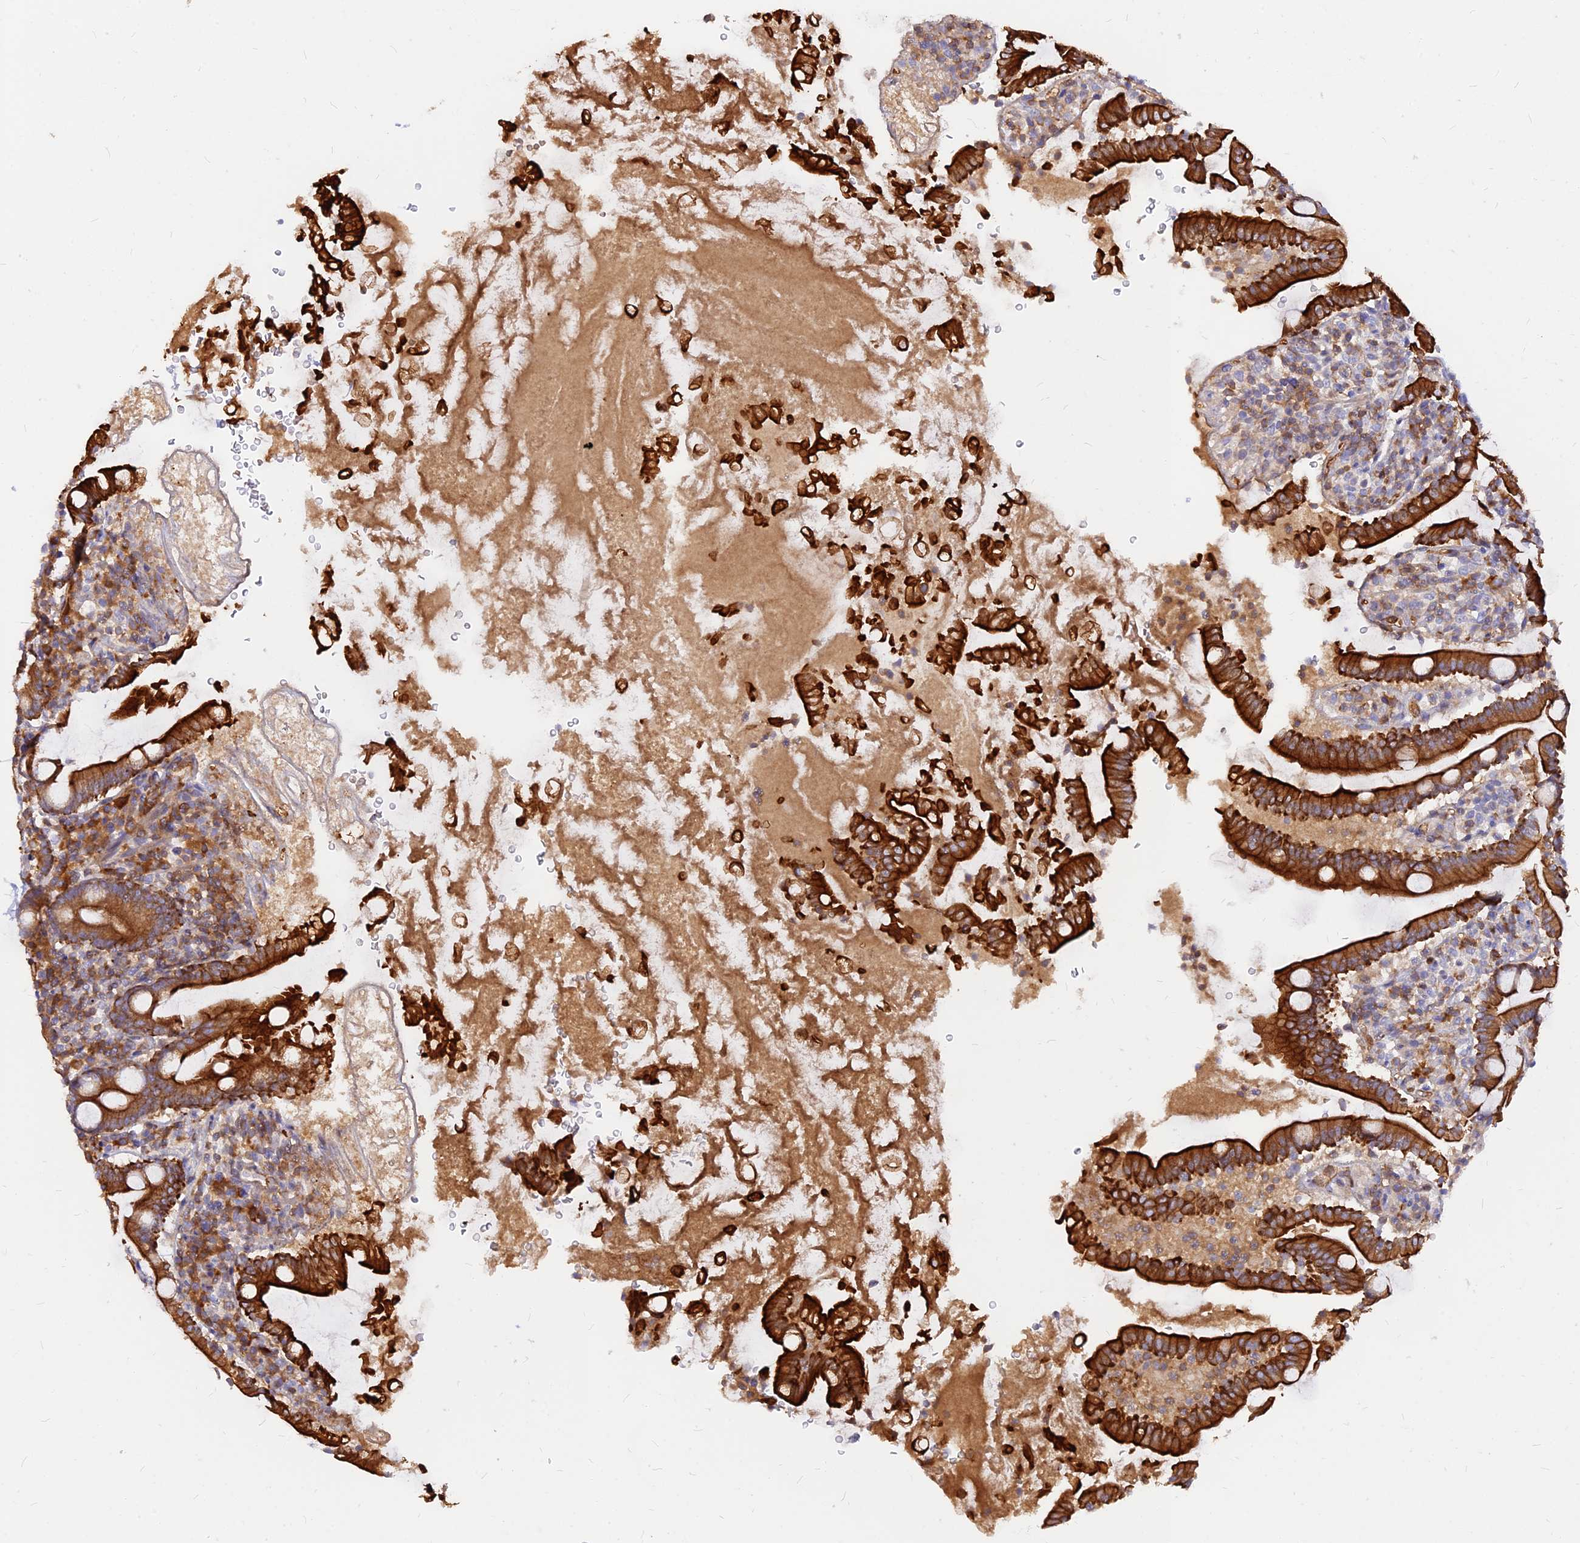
{"staining": {"intensity": "strong", "quantity": ">75%", "location": "cytoplasmic/membranous"}, "tissue": "duodenum", "cell_type": "Glandular cells", "image_type": "normal", "snomed": [{"axis": "morphology", "description": "Normal tissue, NOS"}, {"axis": "topography", "description": "Duodenum"}], "caption": "High-magnification brightfield microscopy of unremarkable duodenum stained with DAB (3,3'-diaminobenzidine) (brown) and counterstained with hematoxylin (blue). glandular cells exhibit strong cytoplasmic/membranous positivity is seen in about>75% of cells.", "gene": "DENND2D", "patient": {"sex": "male", "age": 35}}